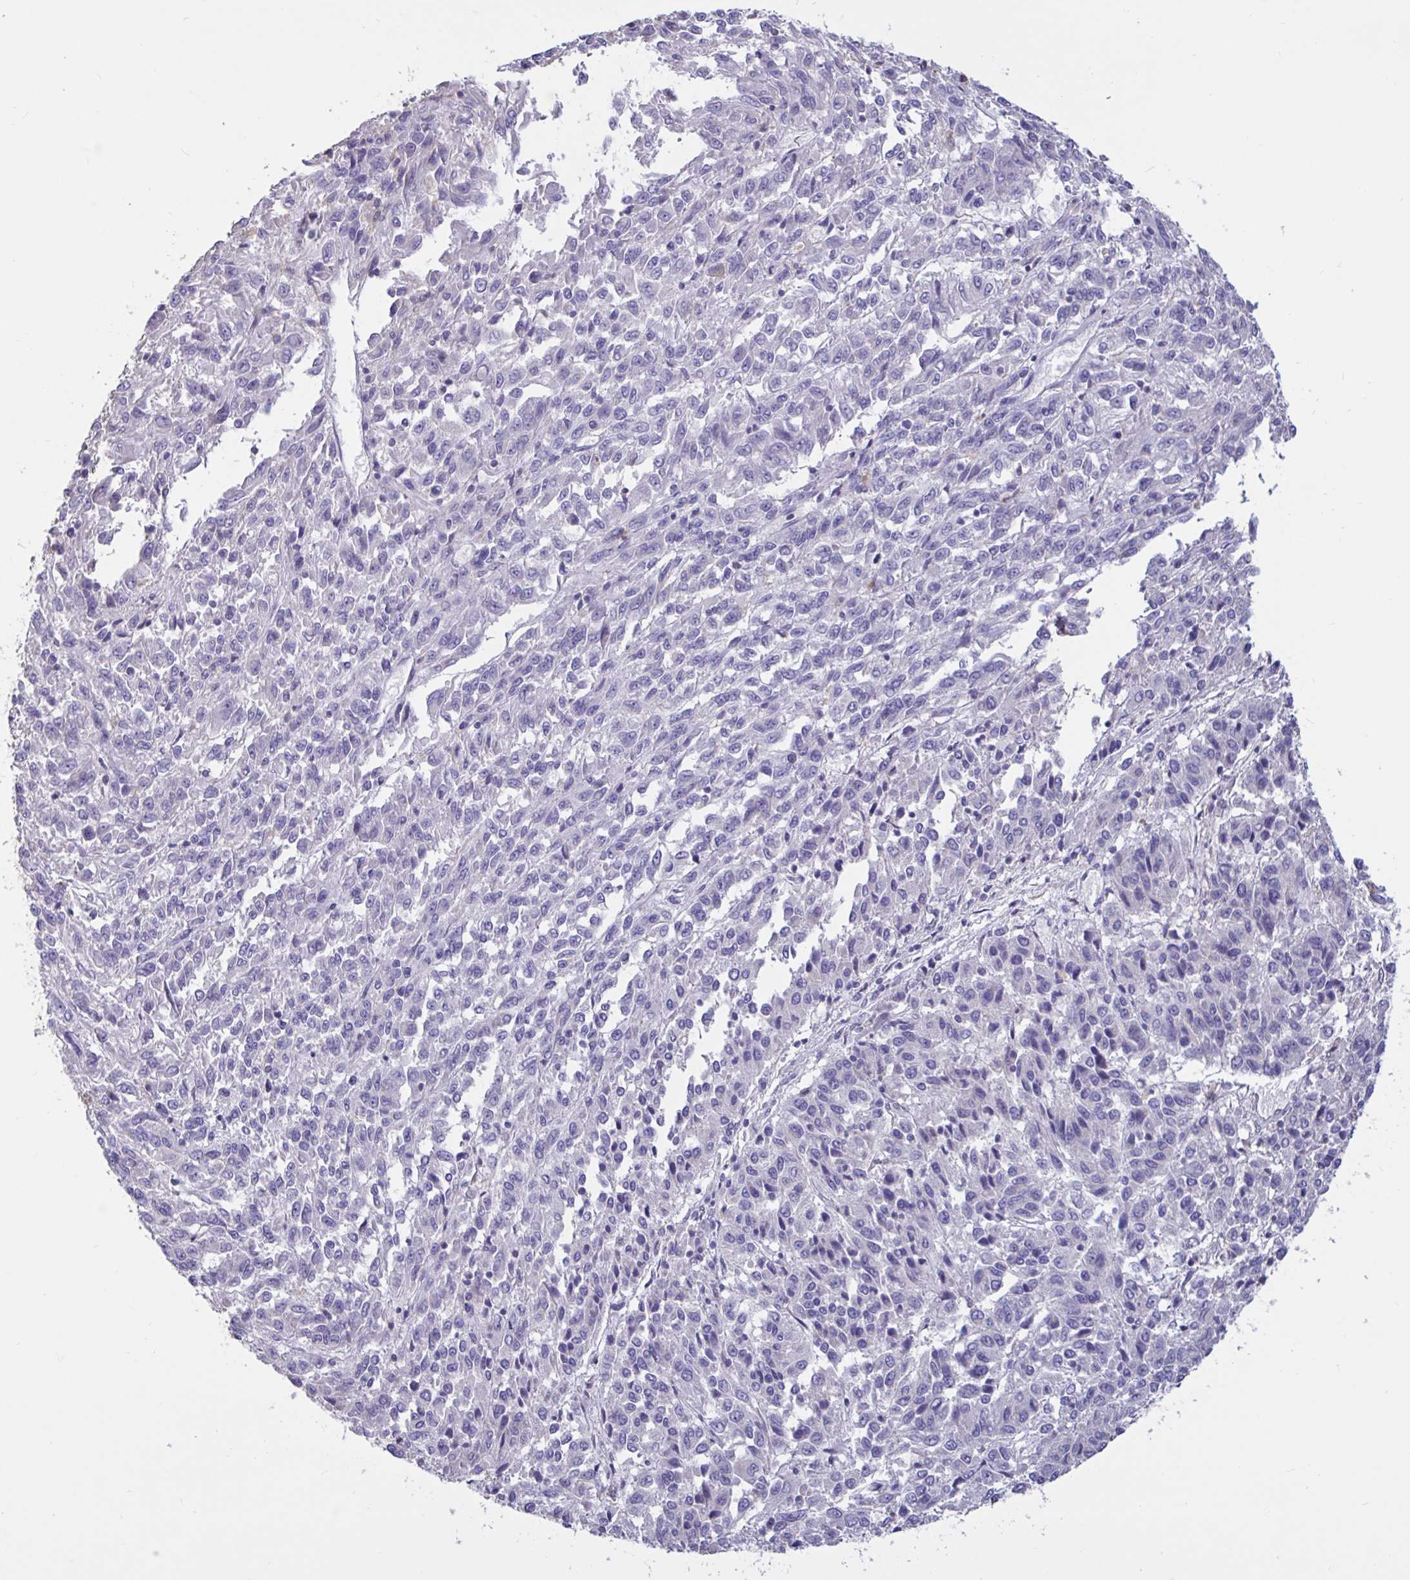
{"staining": {"intensity": "negative", "quantity": "none", "location": "none"}, "tissue": "melanoma", "cell_type": "Tumor cells", "image_type": "cancer", "snomed": [{"axis": "morphology", "description": "Malignant melanoma, Metastatic site"}, {"axis": "topography", "description": "Lung"}], "caption": "There is no significant staining in tumor cells of malignant melanoma (metastatic site). (Immunohistochemistry, brightfield microscopy, high magnification).", "gene": "DDX39A", "patient": {"sex": "male", "age": 64}}